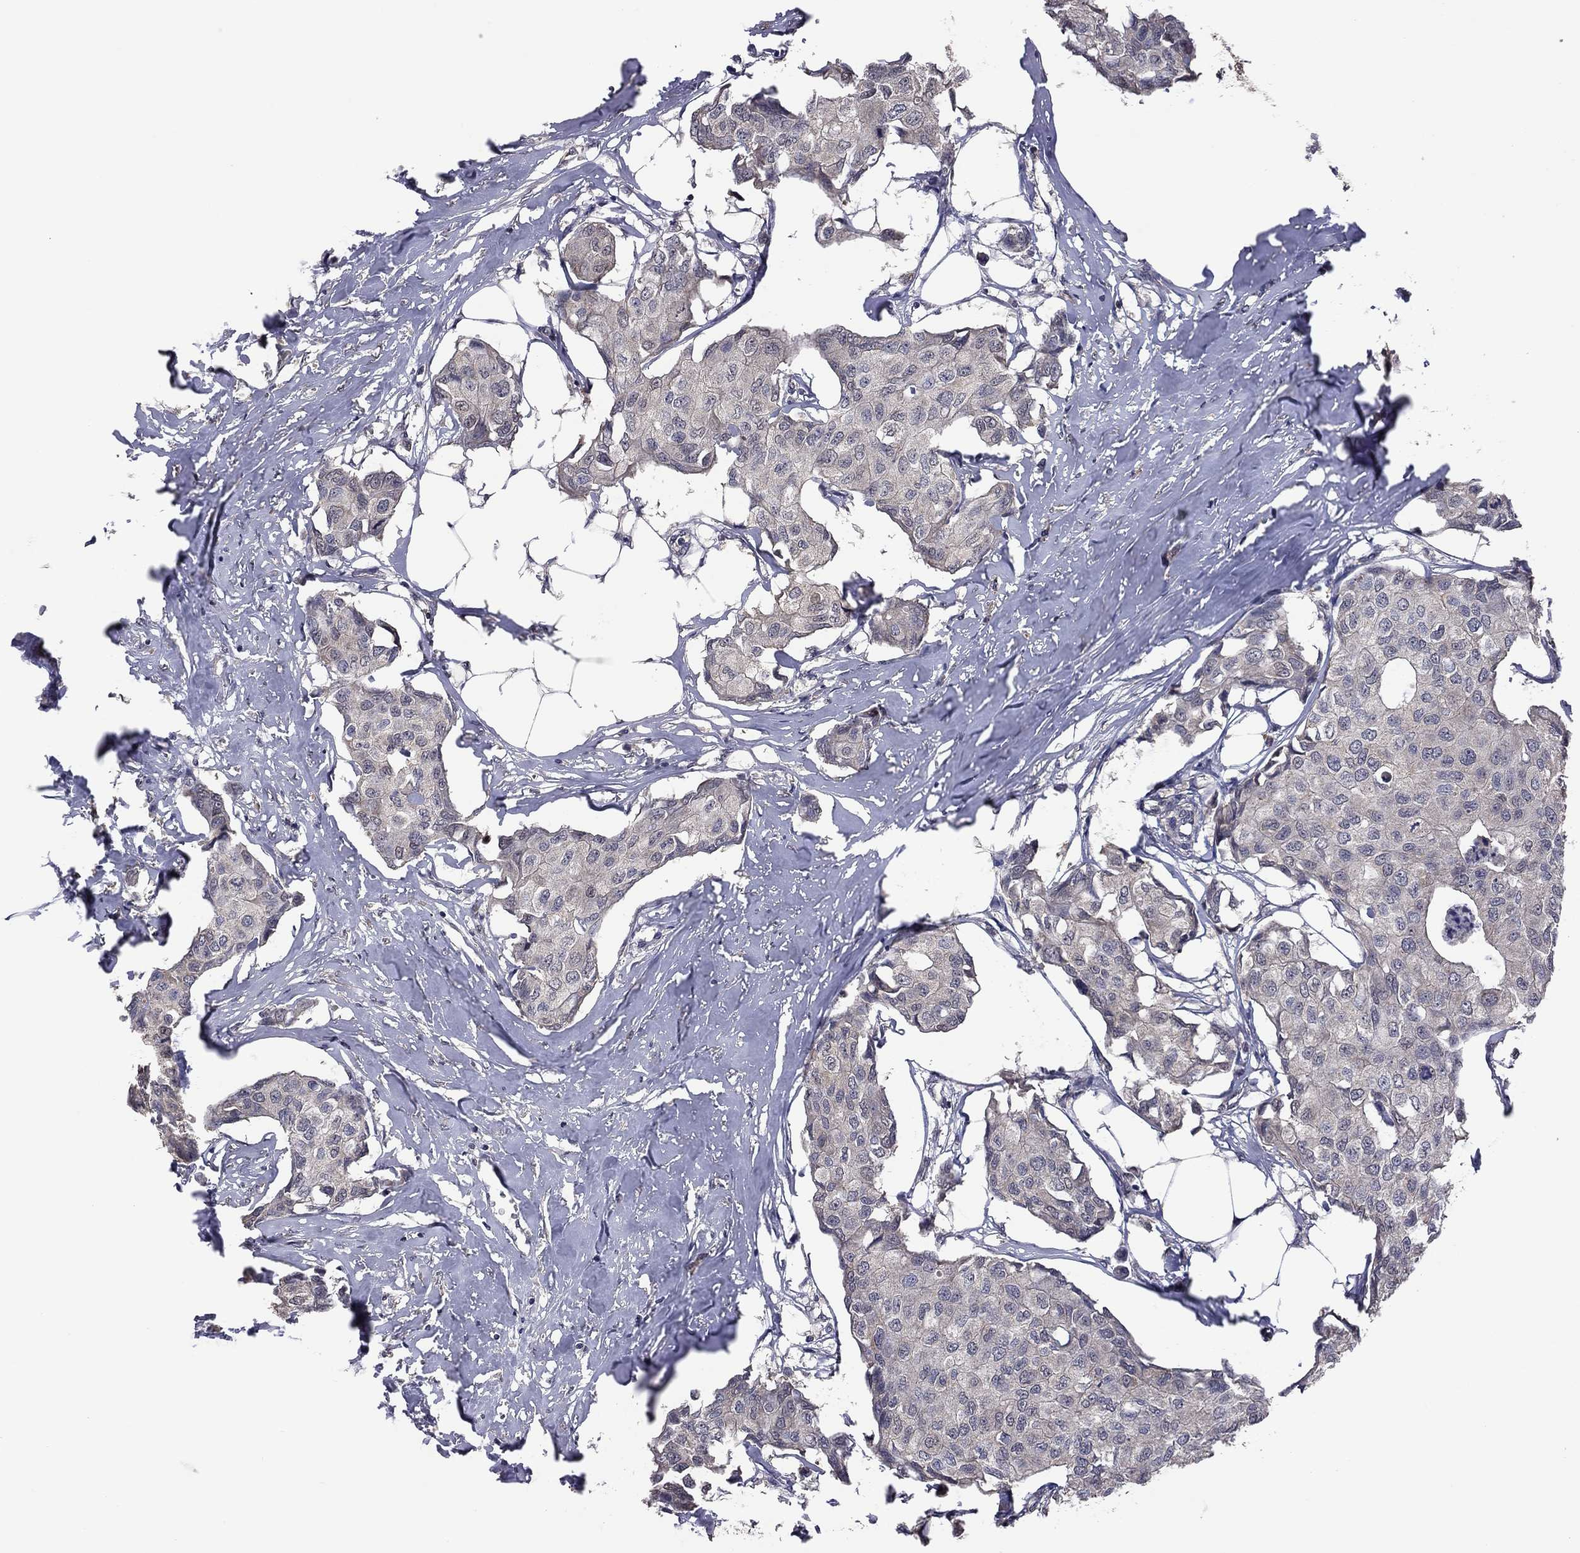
{"staining": {"intensity": "negative", "quantity": "none", "location": "none"}, "tissue": "breast cancer", "cell_type": "Tumor cells", "image_type": "cancer", "snomed": [{"axis": "morphology", "description": "Duct carcinoma"}, {"axis": "topography", "description": "Breast"}], "caption": "Breast cancer was stained to show a protein in brown. There is no significant staining in tumor cells. Brightfield microscopy of immunohistochemistry stained with DAB (3,3'-diaminobenzidine) (brown) and hematoxylin (blue), captured at high magnification.", "gene": "TSNARE1", "patient": {"sex": "female", "age": 80}}